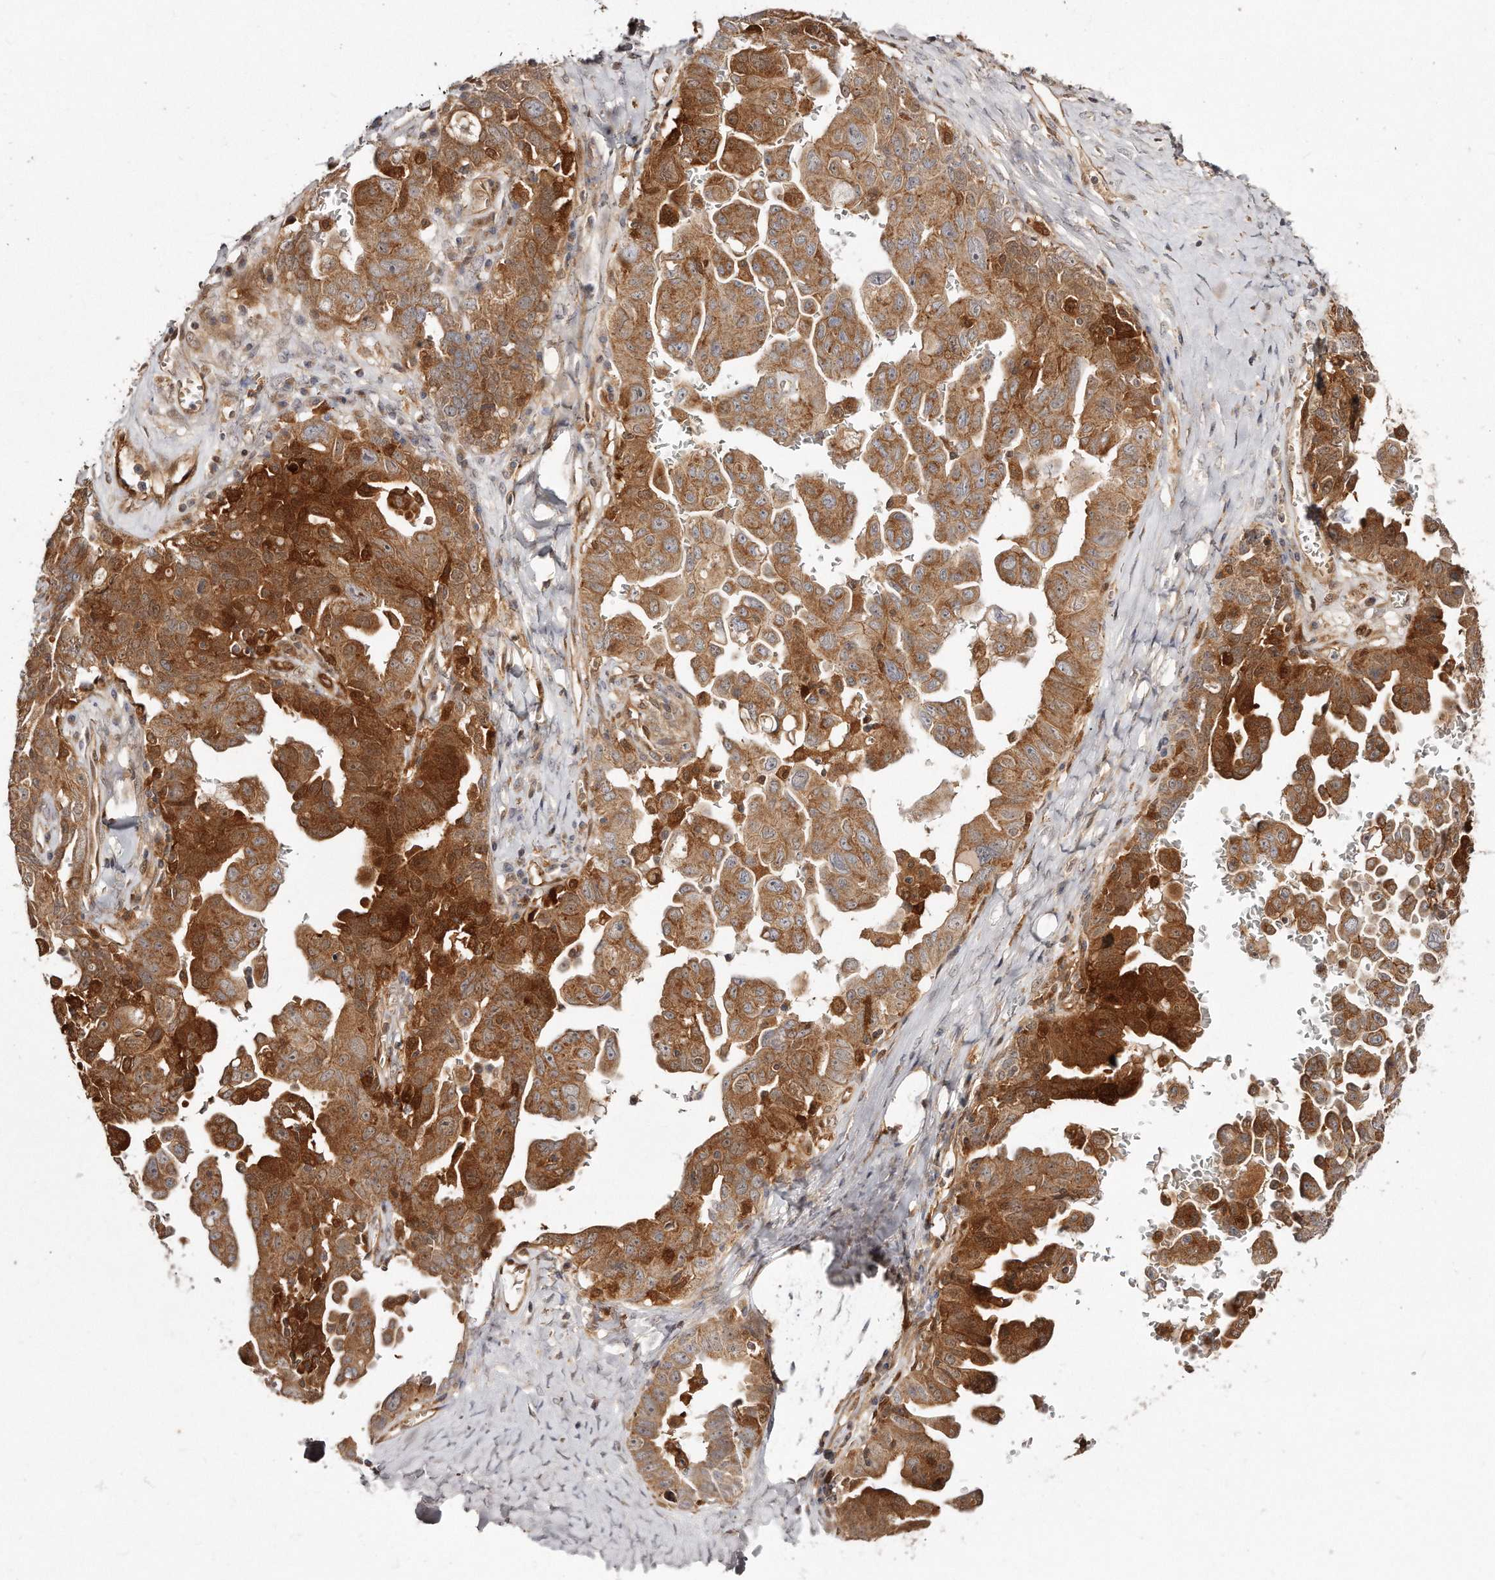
{"staining": {"intensity": "strong", "quantity": ">75%", "location": "cytoplasmic/membranous"}, "tissue": "ovarian cancer", "cell_type": "Tumor cells", "image_type": "cancer", "snomed": [{"axis": "morphology", "description": "Carcinoma, endometroid"}, {"axis": "topography", "description": "Ovary"}], "caption": "Immunohistochemical staining of human ovarian endometroid carcinoma shows strong cytoplasmic/membranous protein expression in approximately >75% of tumor cells.", "gene": "GBP4", "patient": {"sex": "female", "age": 62}}